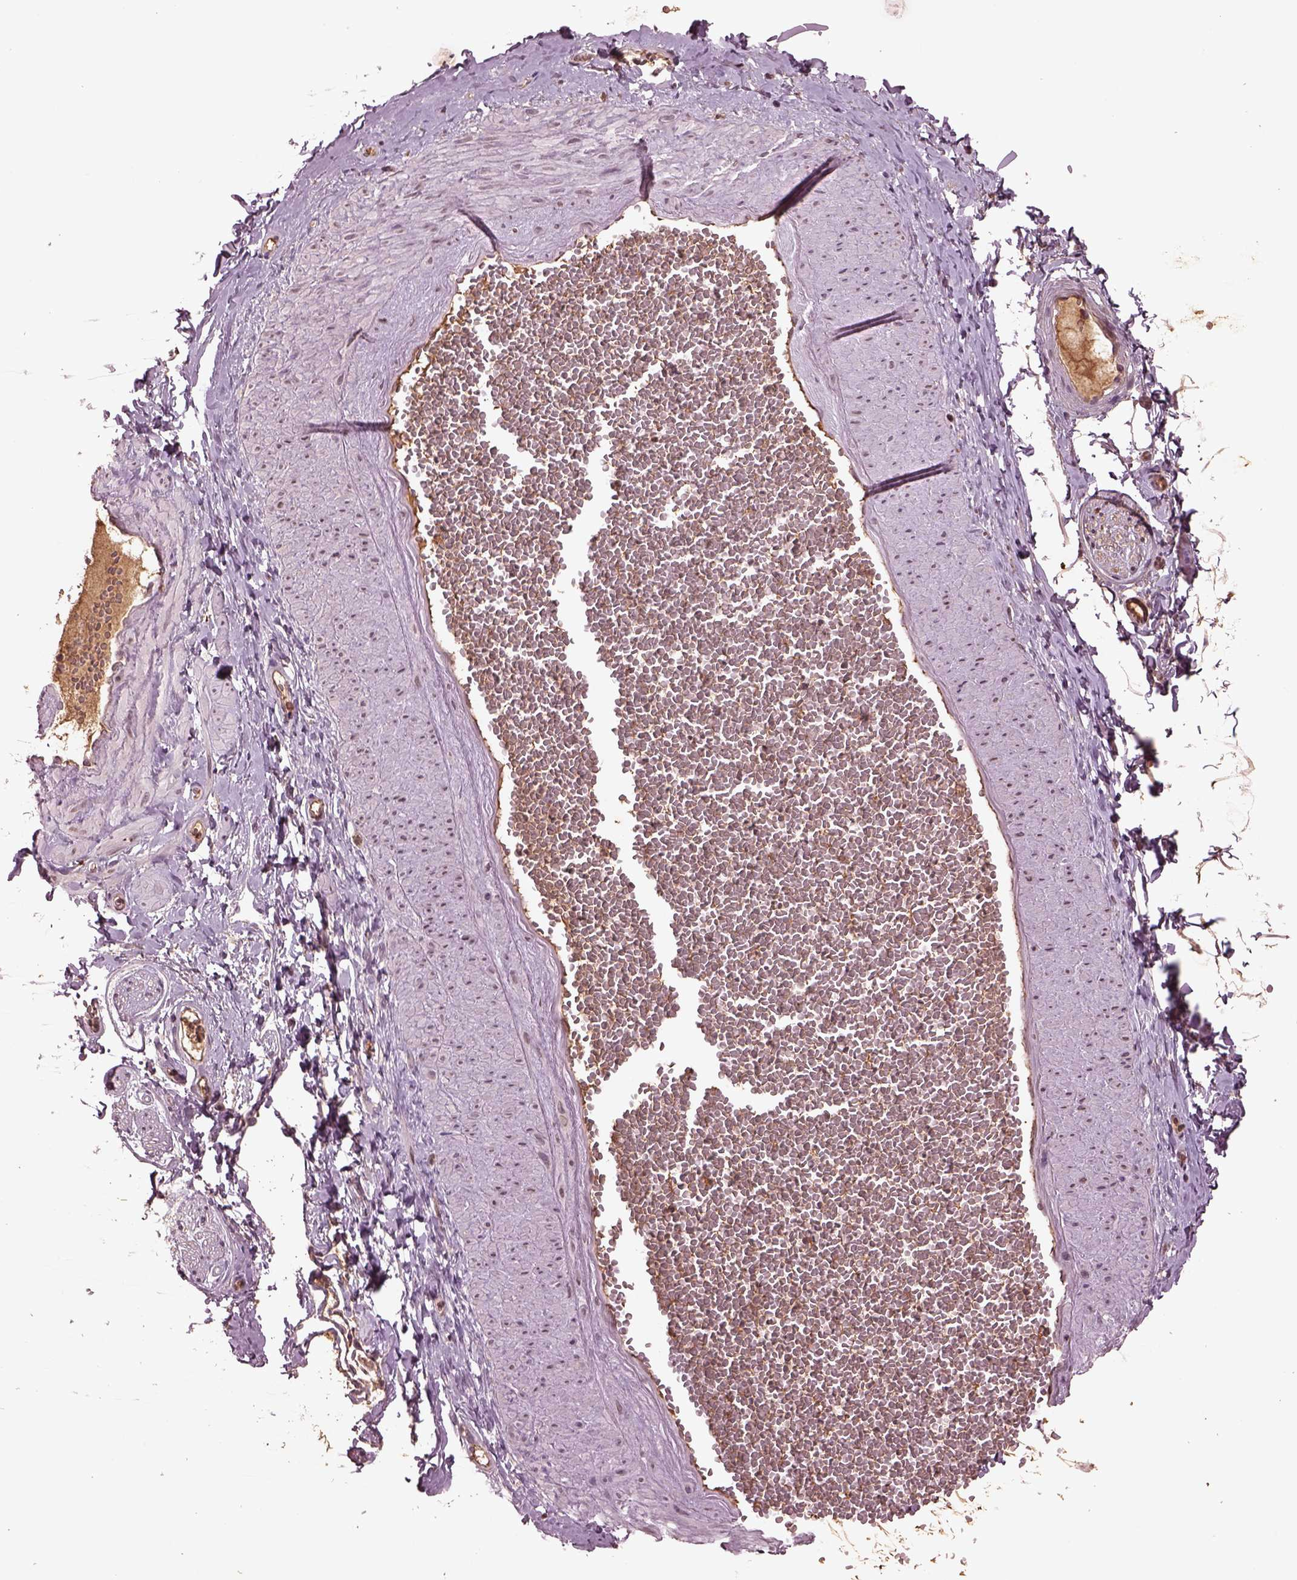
{"staining": {"intensity": "negative", "quantity": "none", "location": "none"}, "tissue": "adipose tissue", "cell_type": "Adipocytes", "image_type": "normal", "snomed": [{"axis": "morphology", "description": "Normal tissue, NOS"}, {"axis": "topography", "description": "Smooth muscle"}, {"axis": "topography", "description": "Peripheral nerve tissue"}], "caption": "Adipose tissue stained for a protein using IHC shows no positivity adipocytes.", "gene": "PTX4", "patient": {"sex": "male", "age": 22}}